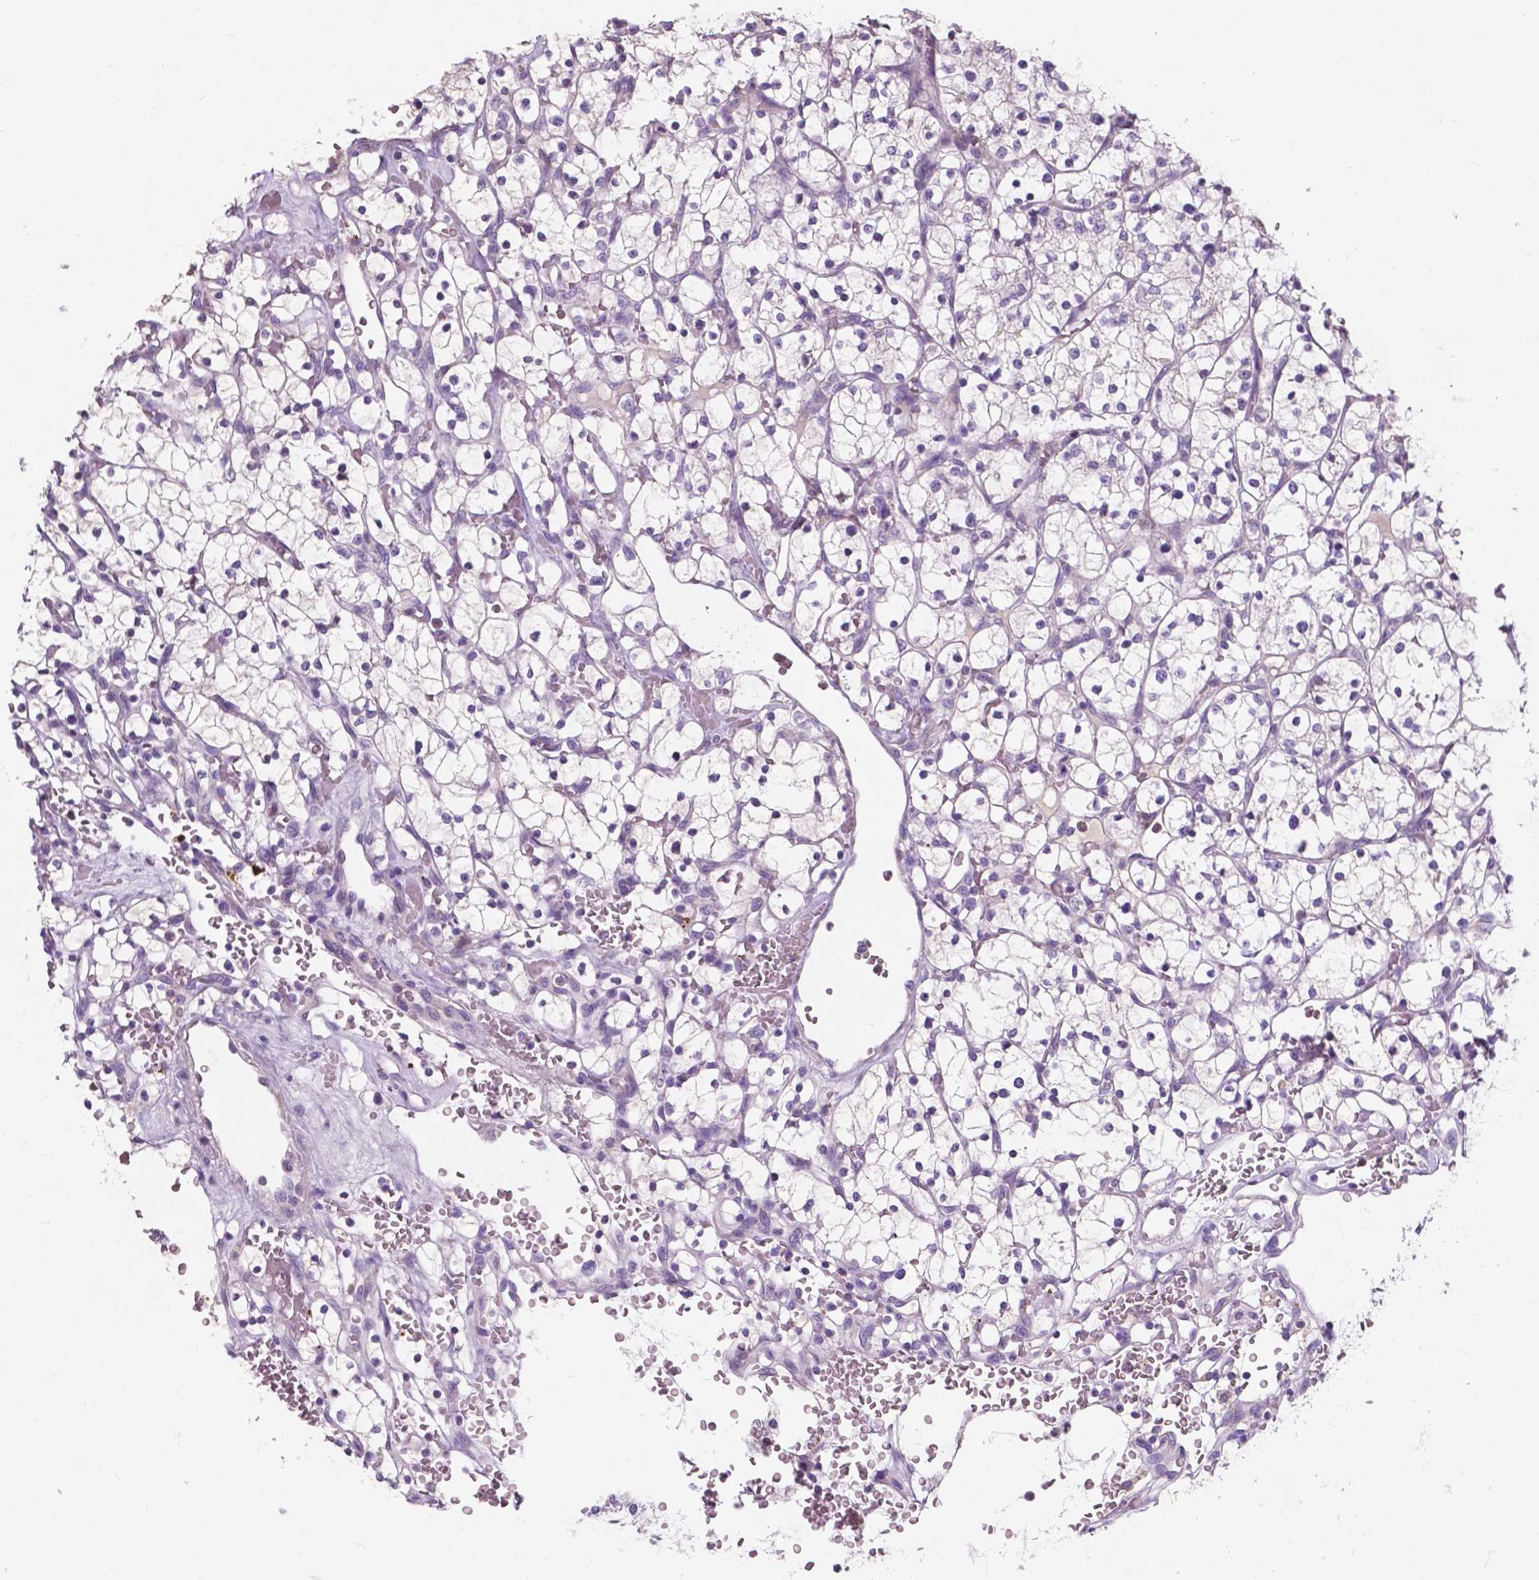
{"staining": {"intensity": "negative", "quantity": "none", "location": "none"}, "tissue": "renal cancer", "cell_type": "Tumor cells", "image_type": "cancer", "snomed": [{"axis": "morphology", "description": "Adenocarcinoma, NOS"}, {"axis": "topography", "description": "Kidney"}], "caption": "Tumor cells are negative for brown protein staining in renal adenocarcinoma. The staining was performed using DAB to visualize the protein expression in brown, while the nuclei were stained in blue with hematoxylin (Magnification: 20x).", "gene": "IREB2", "patient": {"sex": "female", "age": 64}}